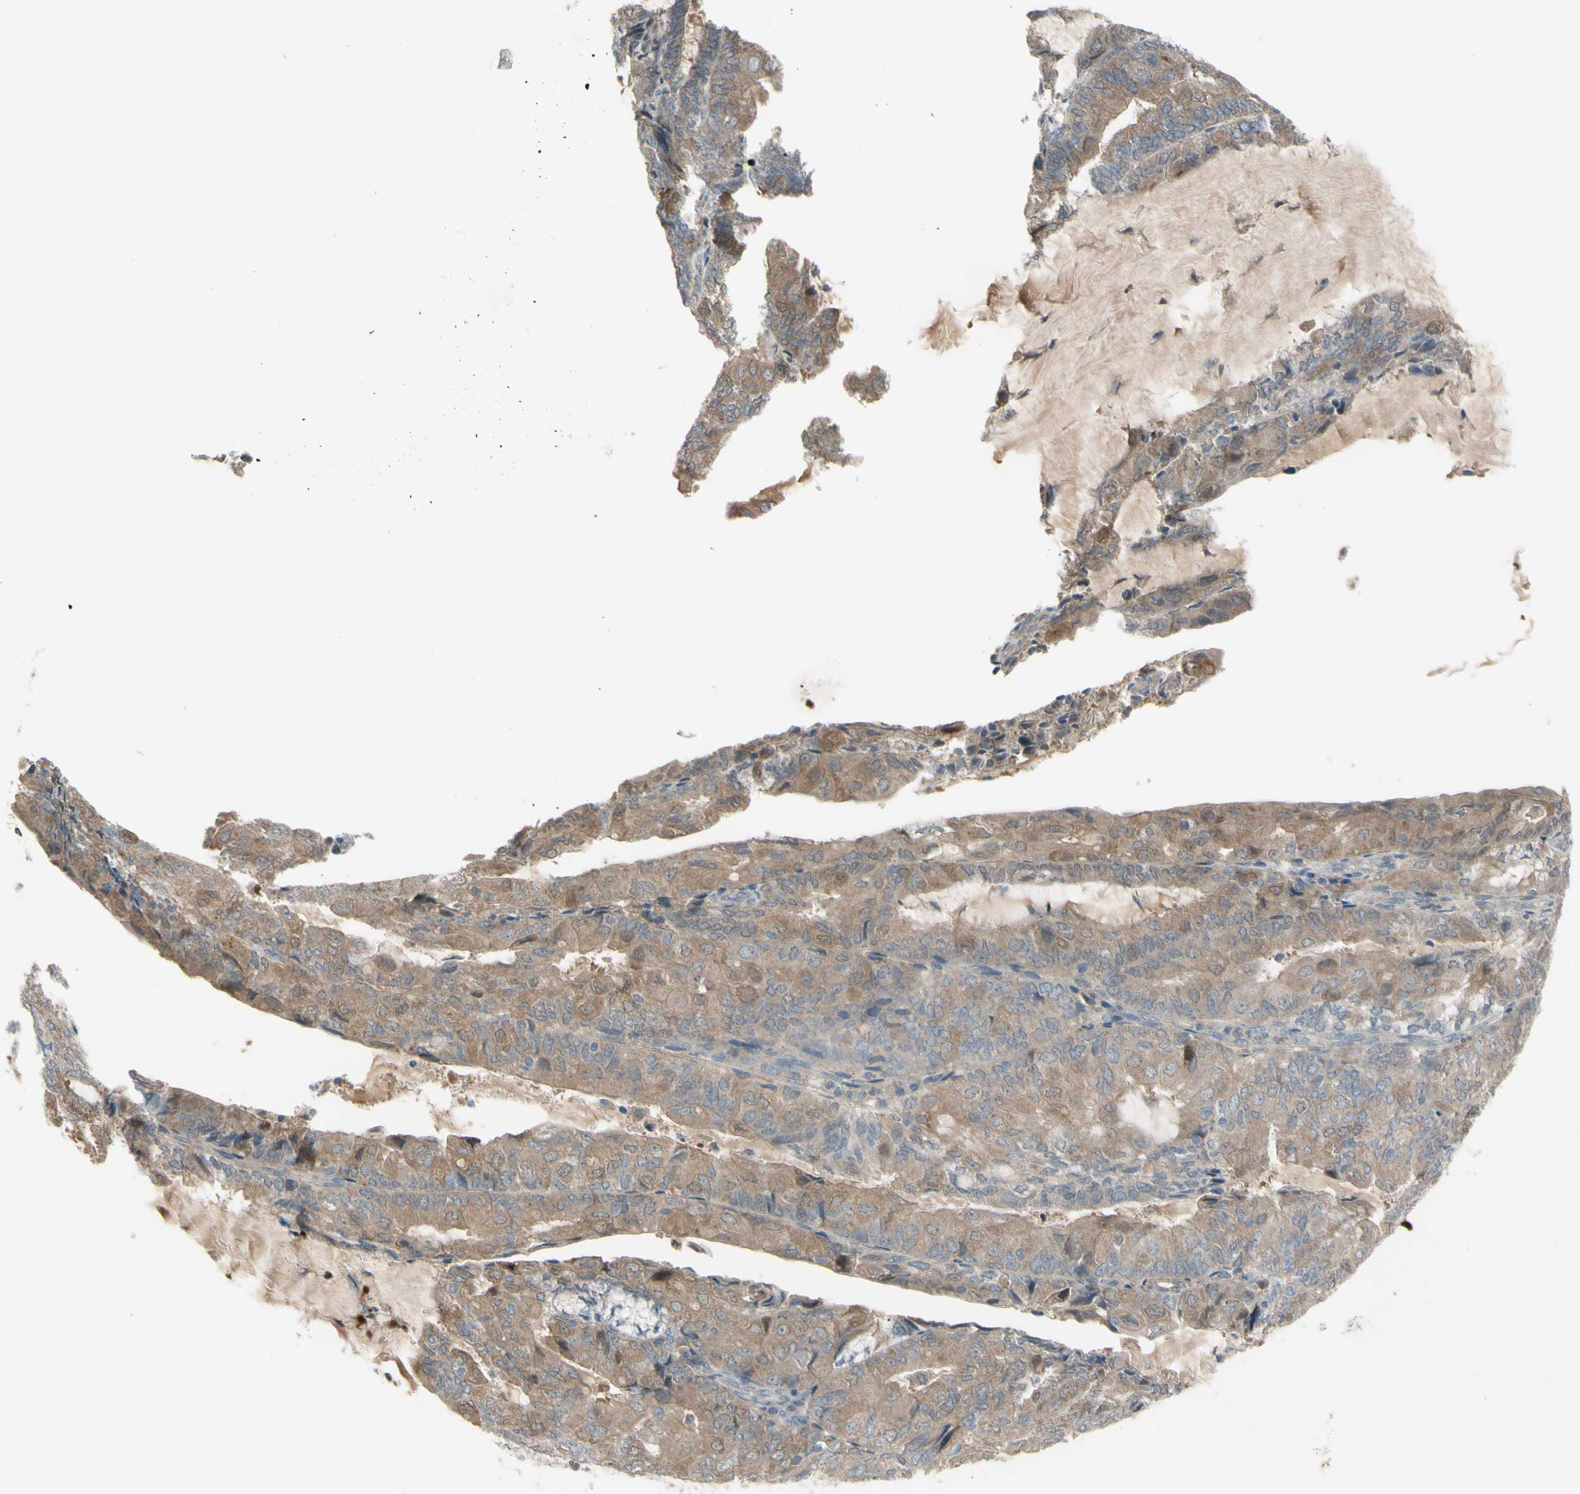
{"staining": {"intensity": "moderate", "quantity": ">75%", "location": "cytoplasmic/membranous"}, "tissue": "endometrial cancer", "cell_type": "Tumor cells", "image_type": "cancer", "snomed": [{"axis": "morphology", "description": "Adenocarcinoma, NOS"}, {"axis": "topography", "description": "Endometrium"}], "caption": "The photomicrograph exhibits a brown stain indicating the presence of a protein in the cytoplasmic/membranous of tumor cells in endometrial adenocarcinoma.", "gene": "AFP", "patient": {"sex": "female", "age": 81}}